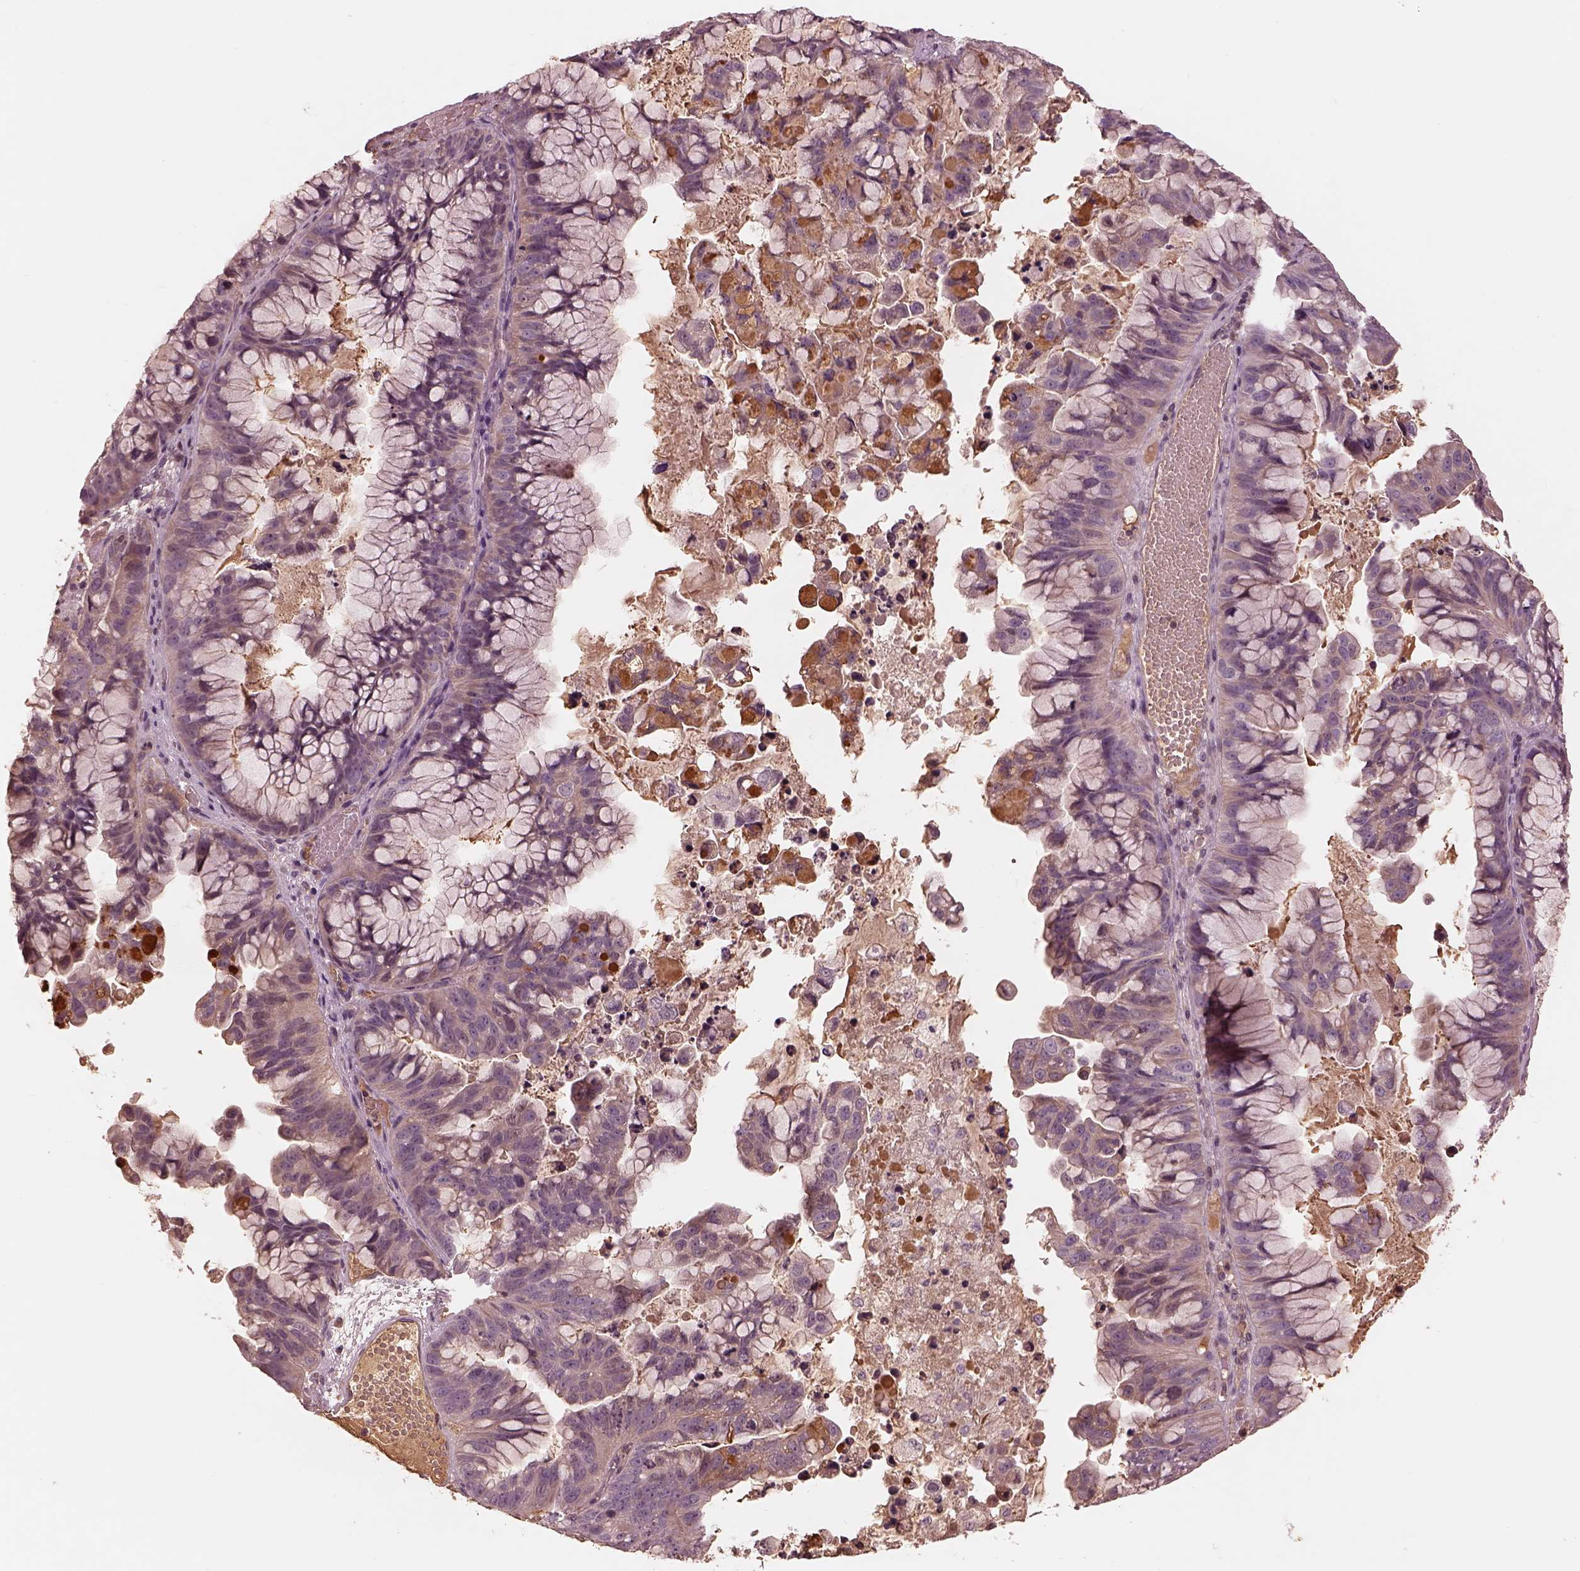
{"staining": {"intensity": "negative", "quantity": "none", "location": "none"}, "tissue": "ovarian cancer", "cell_type": "Tumor cells", "image_type": "cancer", "snomed": [{"axis": "morphology", "description": "Cystadenocarcinoma, mucinous, NOS"}, {"axis": "topography", "description": "Ovary"}], "caption": "Micrograph shows no significant protein positivity in tumor cells of ovarian cancer. Brightfield microscopy of immunohistochemistry (IHC) stained with DAB (3,3'-diaminobenzidine) (brown) and hematoxylin (blue), captured at high magnification.", "gene": "TF", "patient": {"sex": "female", "age": 76}}